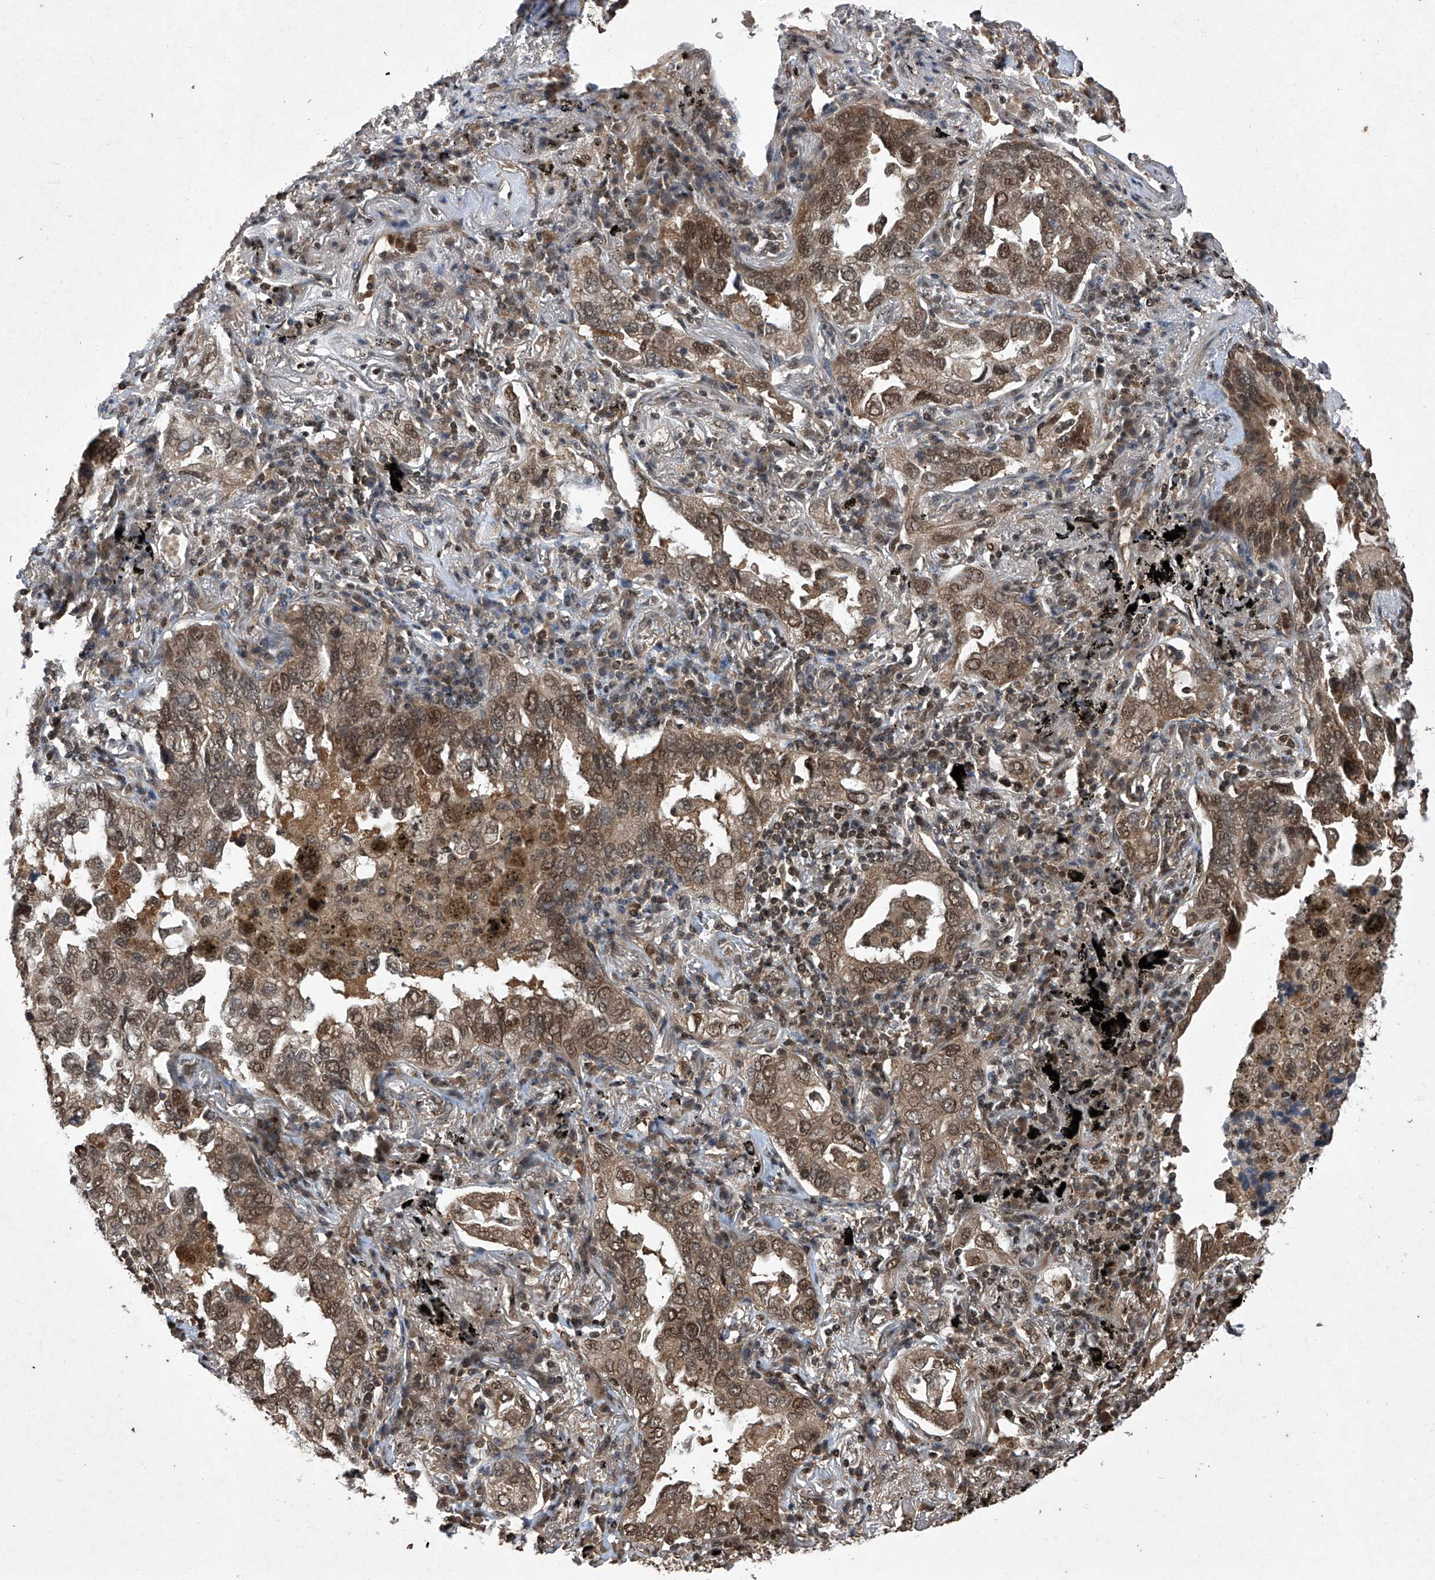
{"staining": {"intensity": "moderate", "quantity": ">75%", "location": "cytoplasmic/membranous,nuclear"}, "tissue": "lung cancer", "cell_type": "Tumor cells", "image_type": "cancer", "snomed": [{"axis": "morphology", "description": "Adenocarcinoma, NOS"}, {"axis": "topography", "description": "Lung"}], "caption": "Tumor cells reveal medium levels of moderate cytoplasmic/membranous and nuclear staining in approximately >75% of cells in human lung adenocarcinoma.", "gene": "TSNAX", "patient": {"sex": "male", "age": 65}}